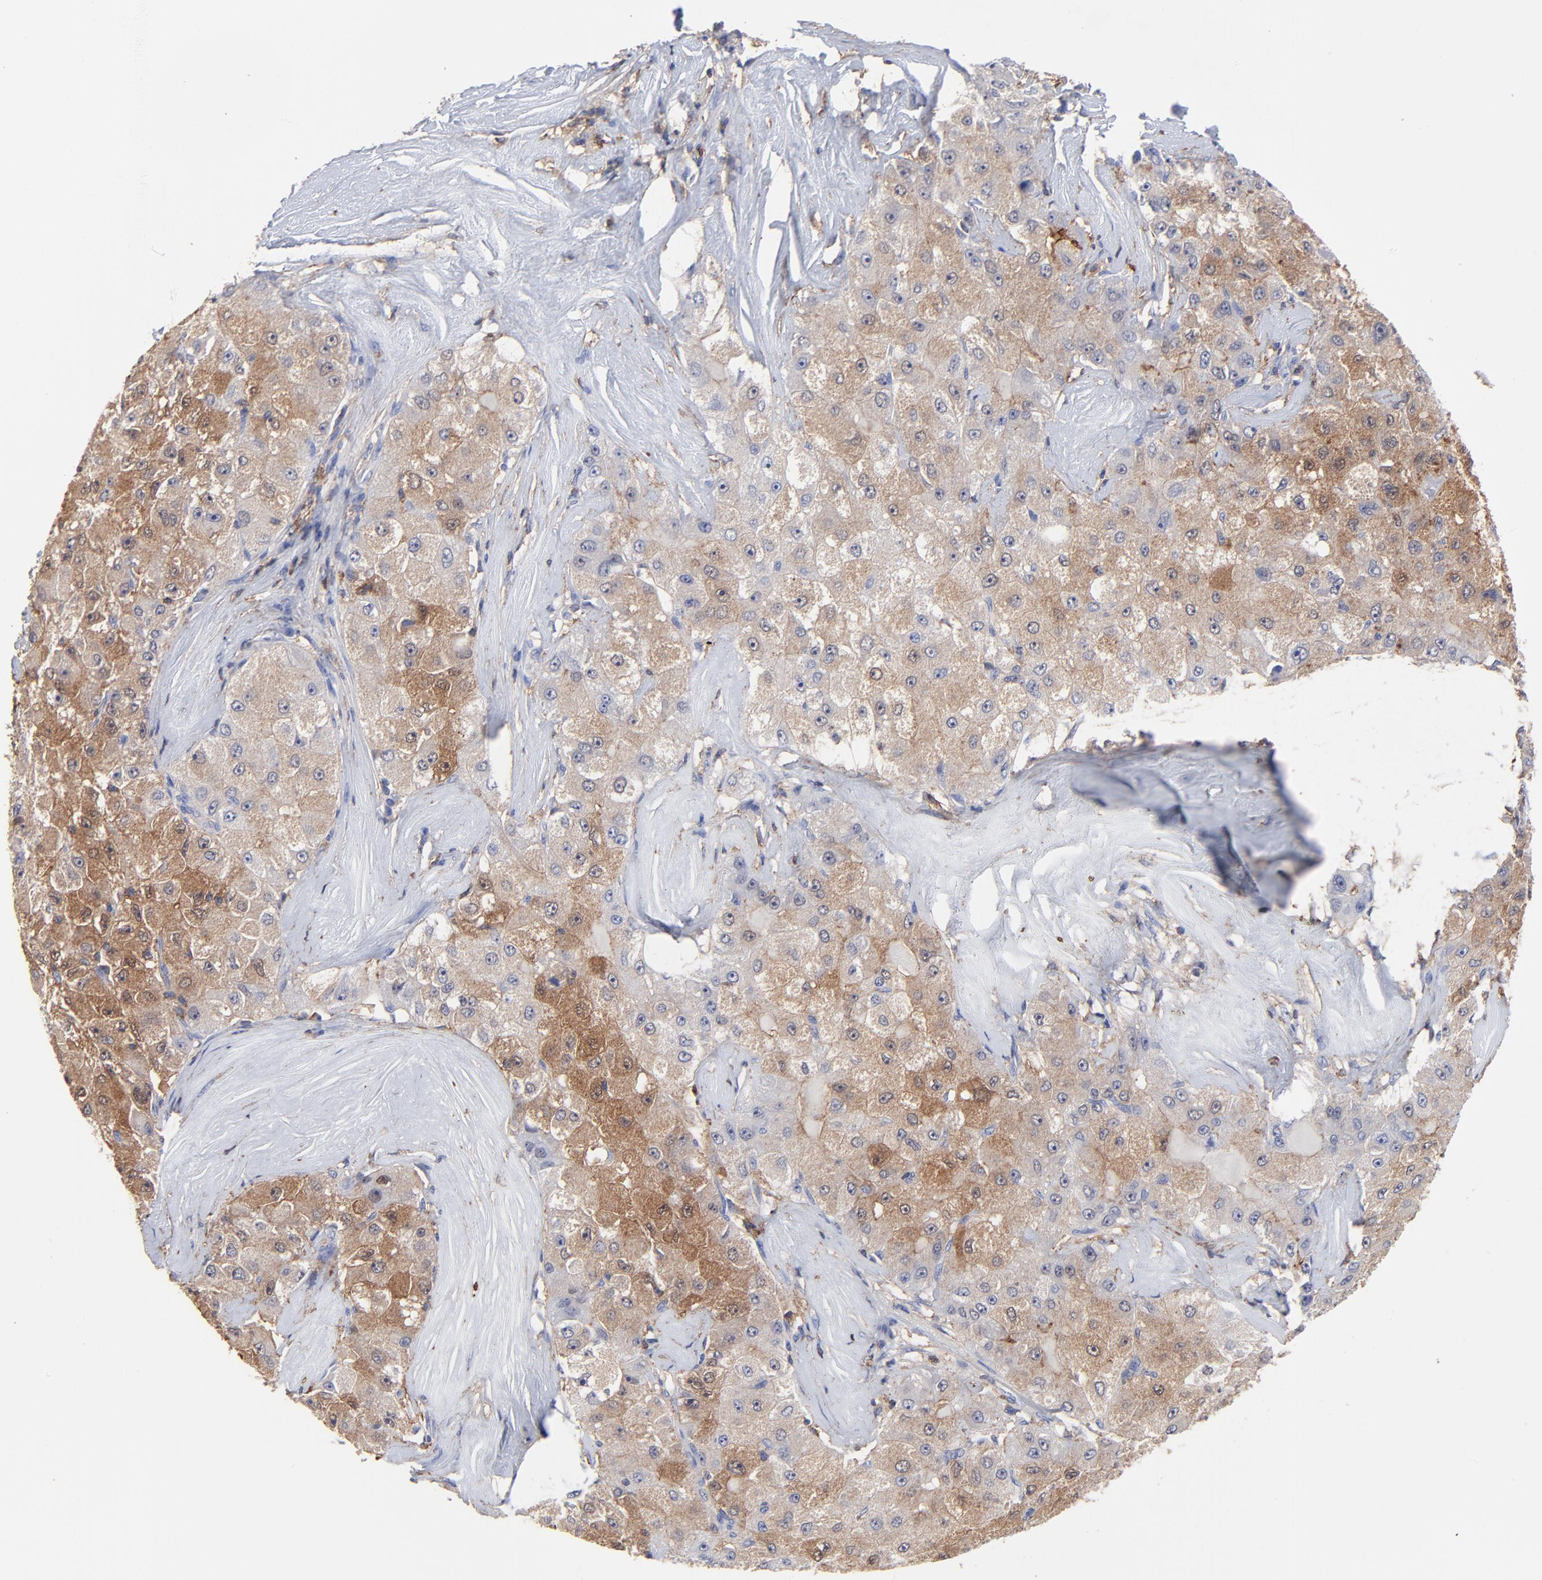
{"staining": {"intensity": "moderate", "quantity": ">75%", "location": "cytoplasmic/membranous"}, "tissue": "liver cancer", "cell_type": "Tumor cells", "image_type": "cancer", "snomed": [{"axis": "morphology", "description": "Carcinoma, Hepatocellular, NOS"}, {"axis": "topography", "description": "Liver"}], "caption": "Protein positivity by IHC shows moderate cytoplasmic/membranous staining in approximately >75% of tumor cells in liver cancer (hepatocellular carcinoma).", "gene": "ASL", "patient": {"sex": "male", "age": 80}}